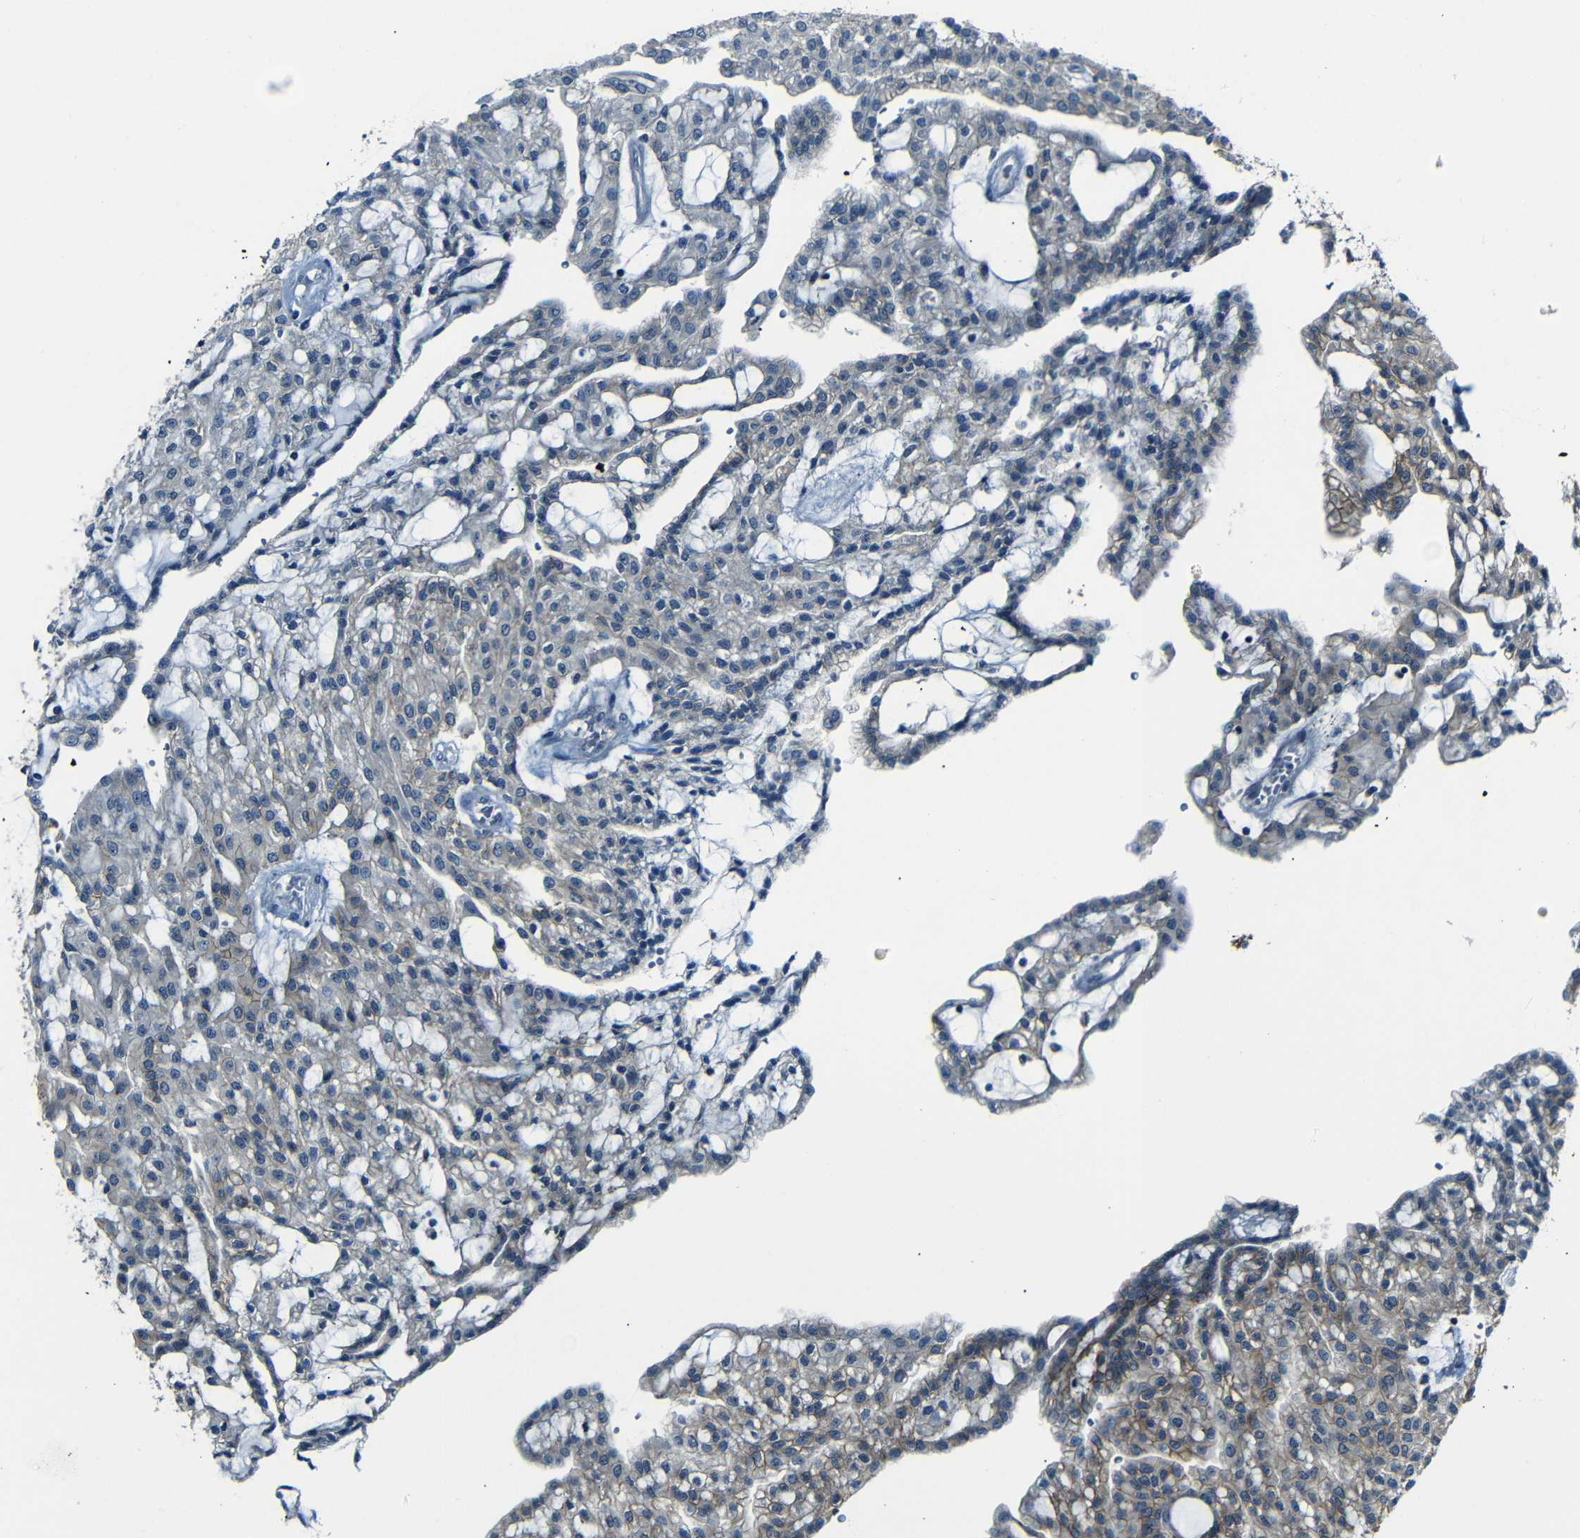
{"staining": {"intensity": "moderate", "quantity": "<25%", "location": "cytoplasmic/membranous"}, "tissue": "renal cancer", "cell_type": "Tumor cells", "image_type": "cancer", "snomed": [{"axis": "morphology", "description": "Adenocarcinoma, NOS"}, {"axis": "topography", "description": "Kidney"}], "caption": "Immunohistochemical staining of human renal cancer displays low levels of moderate cytoplasmic/membranous protein staining in about <25% of tumor cells.", "gene": "ANK3", "patient": {"sex": "male", "age": 63}}